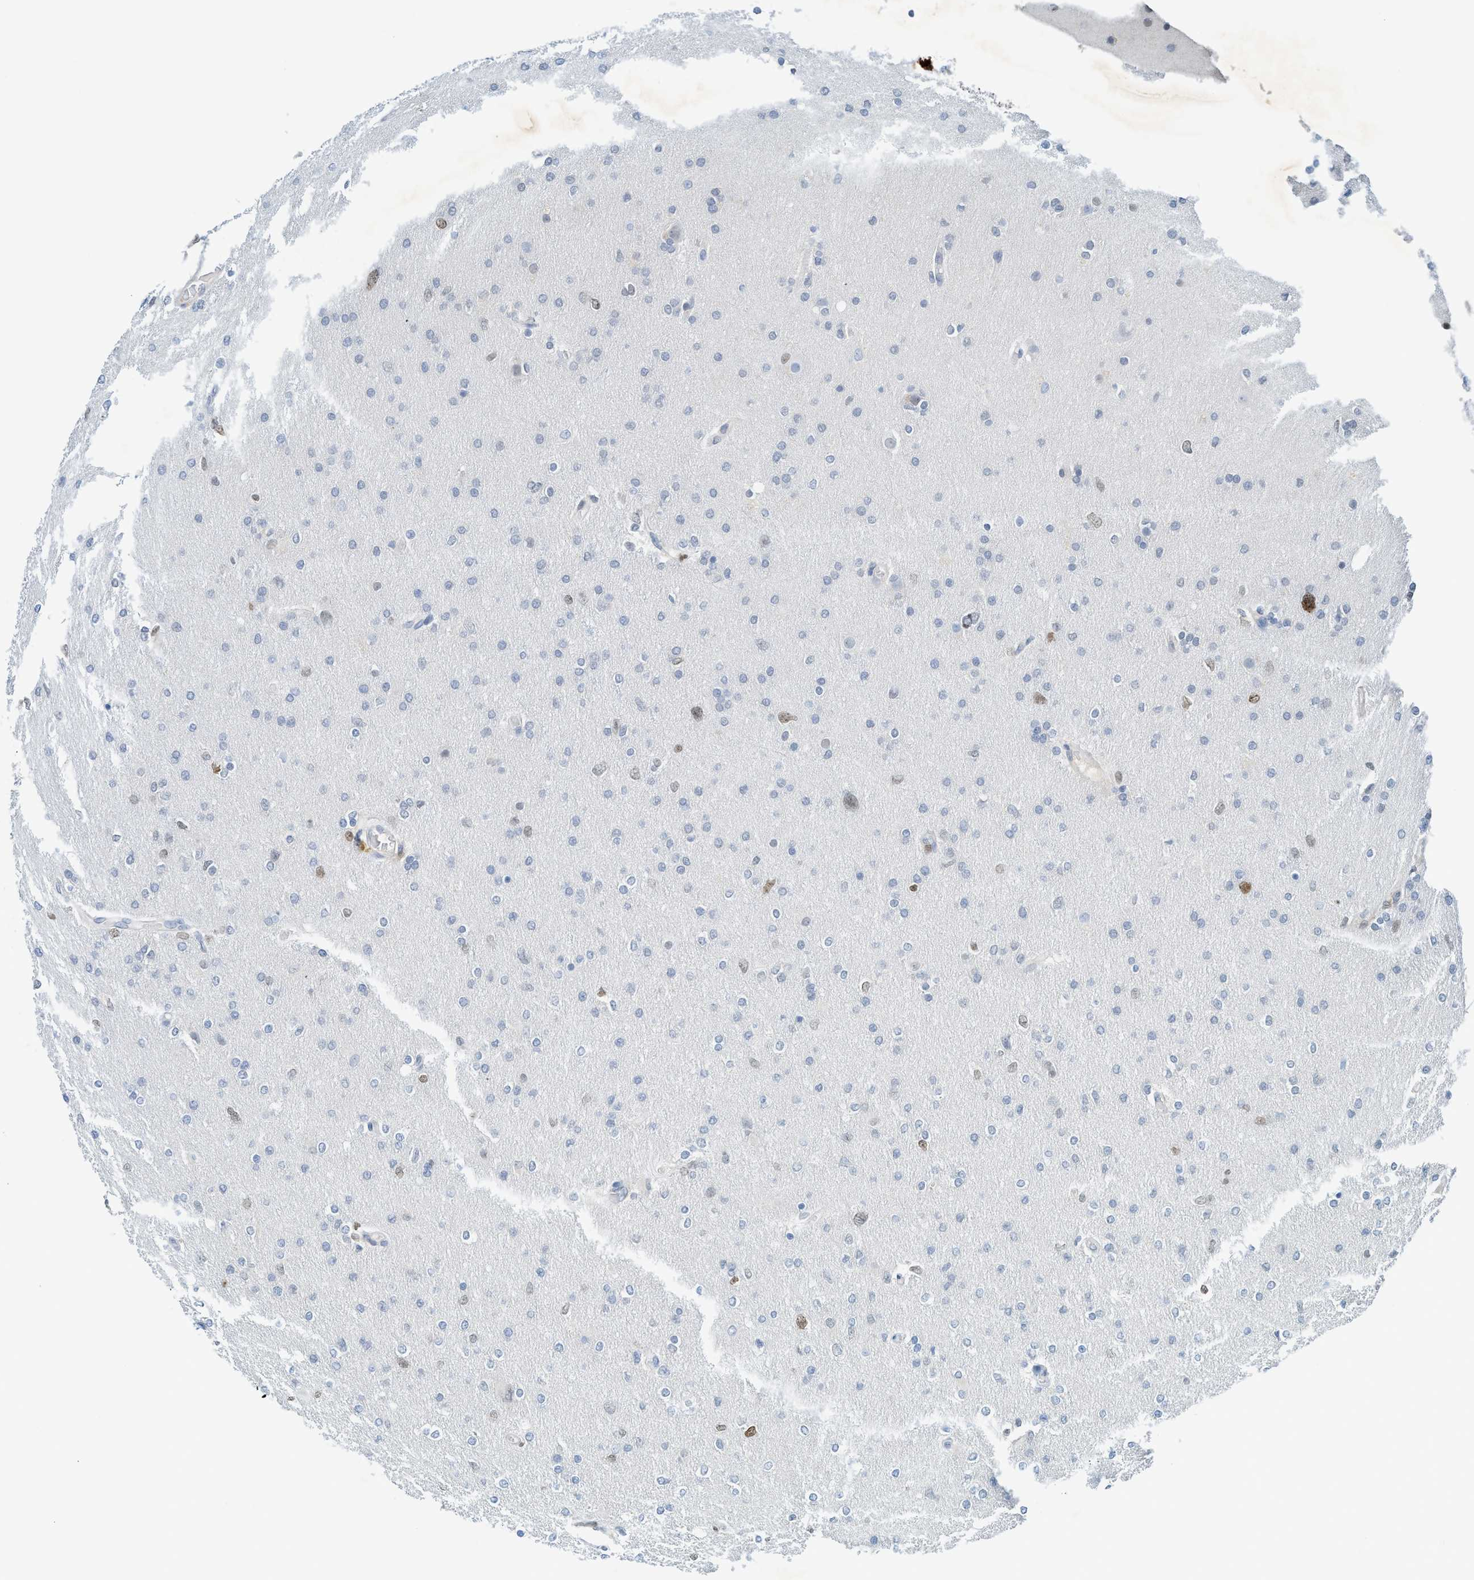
{"staining": {"intensity": "weak", "quantity": "<25%", "location": "nuclear"}, "tissue": "glioma", "cell_type": "Tumor cells", "image_type": "cancer", "snomed": [{"axis": "morphology", "description": "Glioma, malignant, High grade"}, {"axis": "topography", "description": "Cerebral cortex"}], "caption": "High-grade glioma (malignant) stained for a protein using immunohistochemistry exhibits no expression tumor cells.", "gene": "SH3D19", "patient": {"sex": "female", "age": 36}}